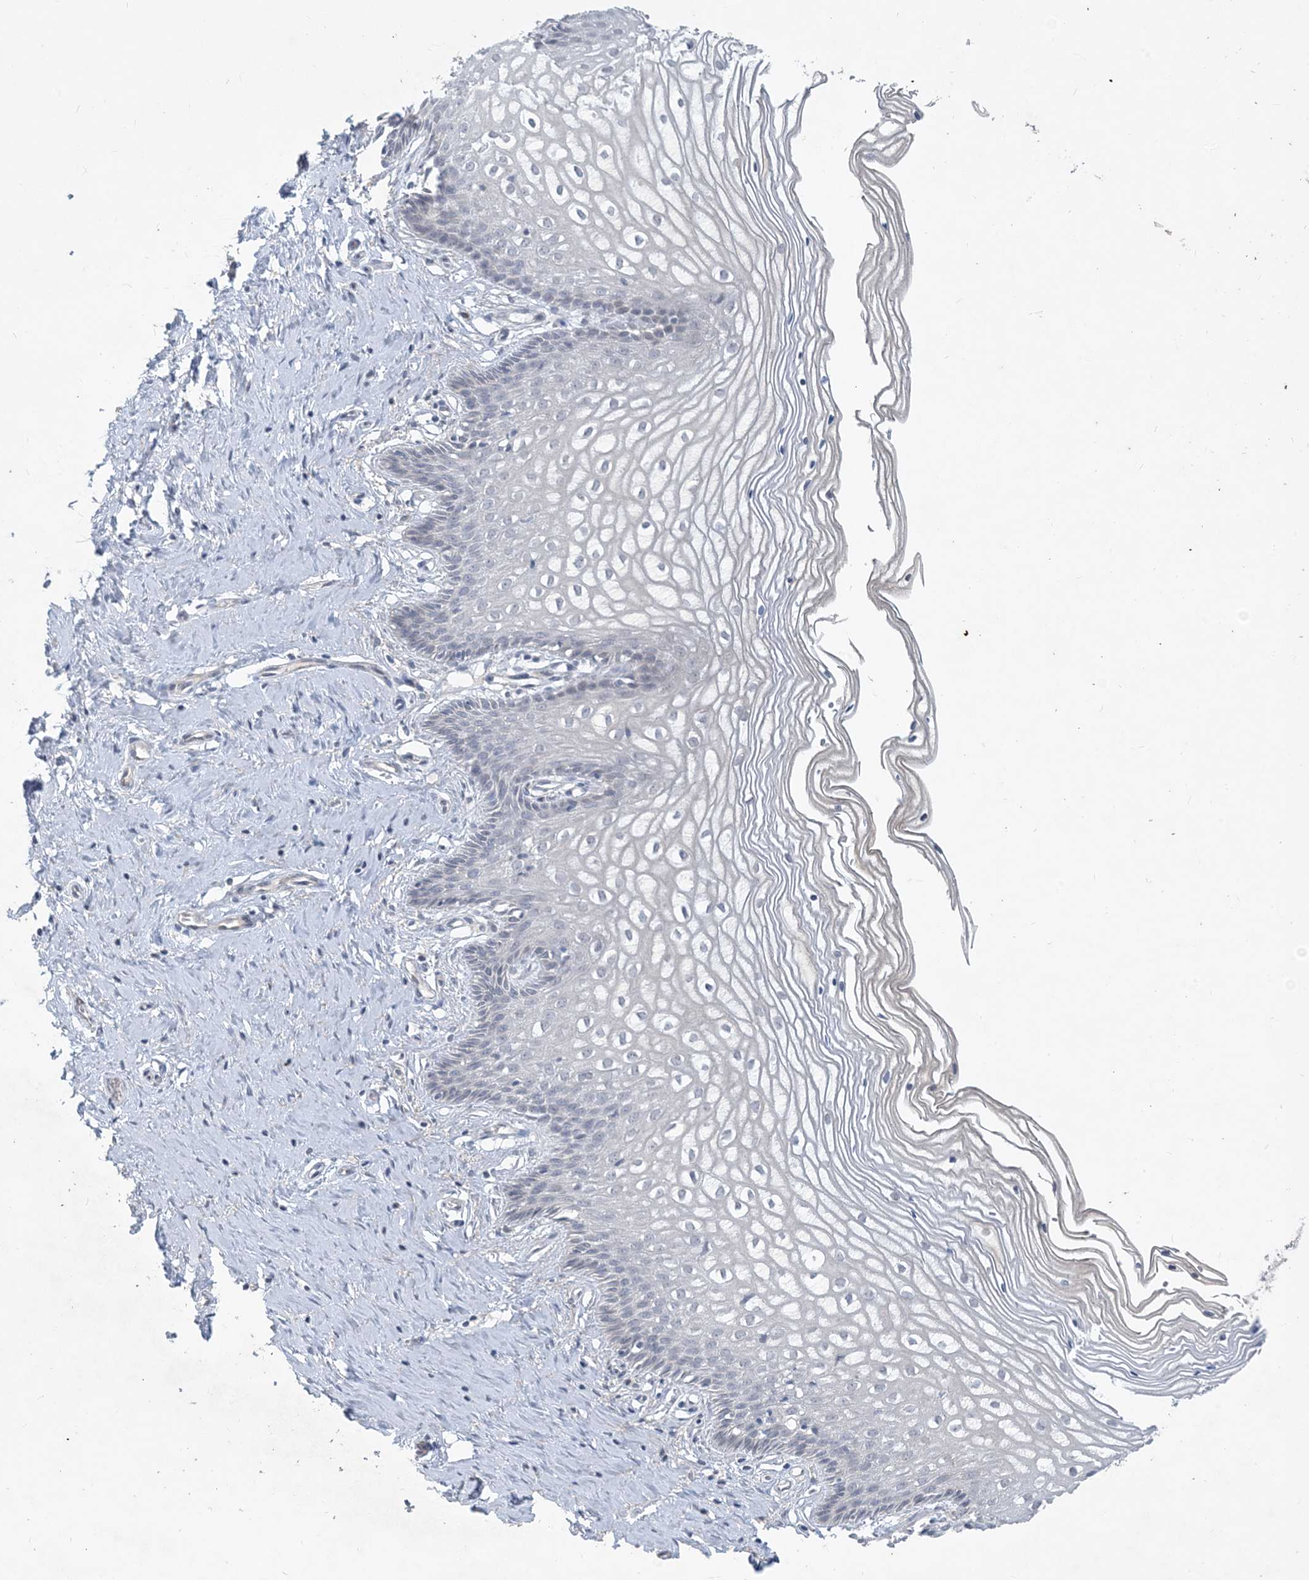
{"staining": {"intensity": "moderate", "quantity": "<25%", "location": "cytoplasmic/membranous"}, "tissue": "cervix", "cell_type": "Glandular cells", "image_type": "normal", "snomed": [{"axis": "morphology", "description": "Normal tissue, NOS"}, {"axis": "topography", "description": "Cervix"}], "caption": "High-magnification brightfield microscopy of benign cervix stained with DAB (brown) and counterstained with hematoxylin (blue). glandular cells exhibit moderate cytoplasmic/membranous expression is seen in about<25% of cells. Nuclei are stained in blue.", "gene": "CDS1", "patient": {"sex": "female", "age": 33}}